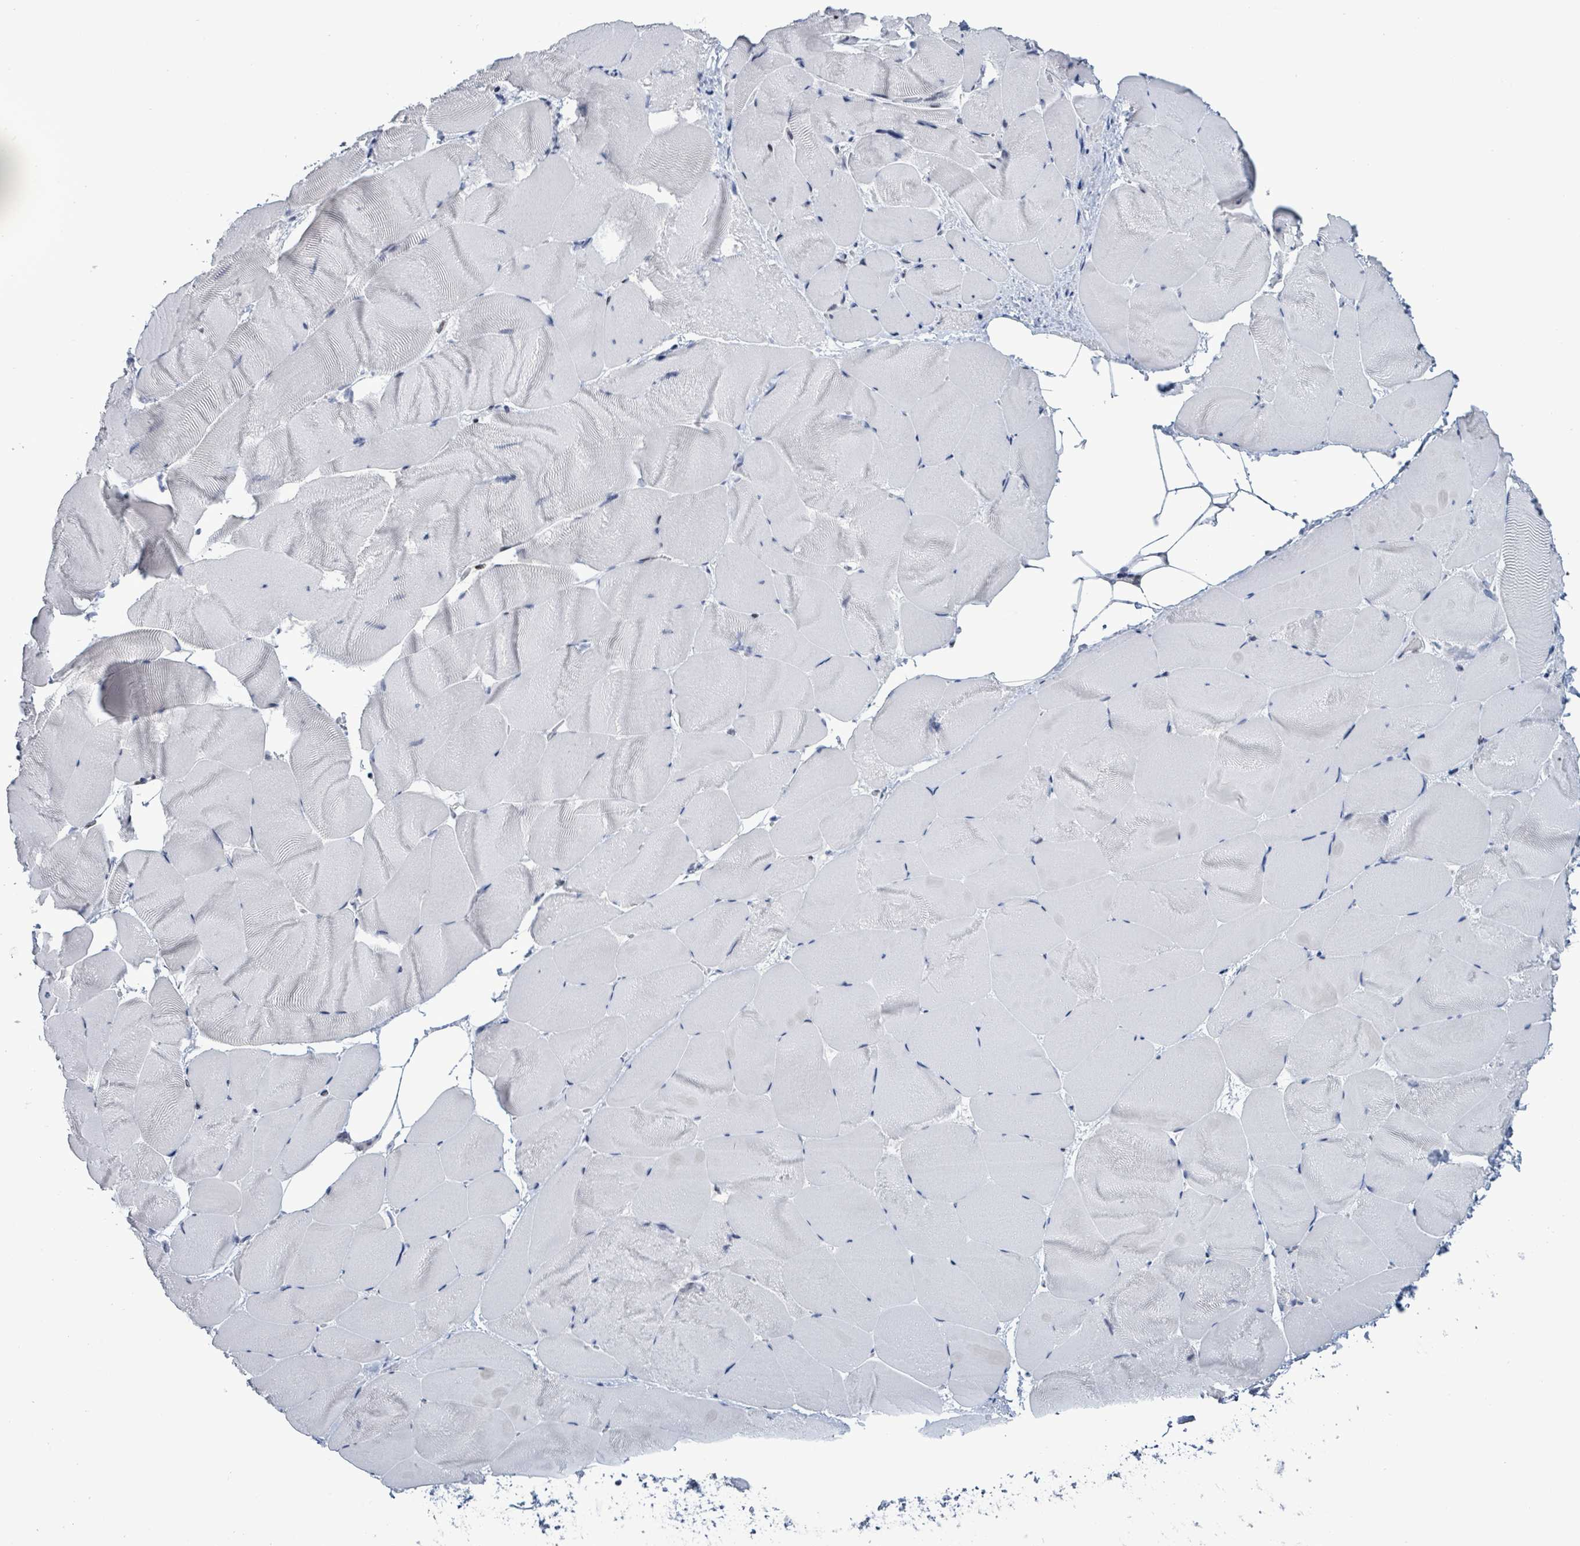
{"staining": {"intensity": "negative", "quantity": "none", "location": "none"}, "tissue": "skeletal muscle", "cell_type": "Myocytes", "image_type": "normal", "snomed": [{"axis": "morphology", "description": "Normal tissue, NOS"}, {"axis": "topography", "description": "Skeletal muscle"}], "caption": "Myocytes show no significant protein positivity in benign skeletal muscle. (Stains: DAB immunohistochemistry with hematoxylin counter stain, Microscopy: brightfield microscopy at high magnification).", "gene": "NTN3", "patient": {"sex": "female", "age": 64}}